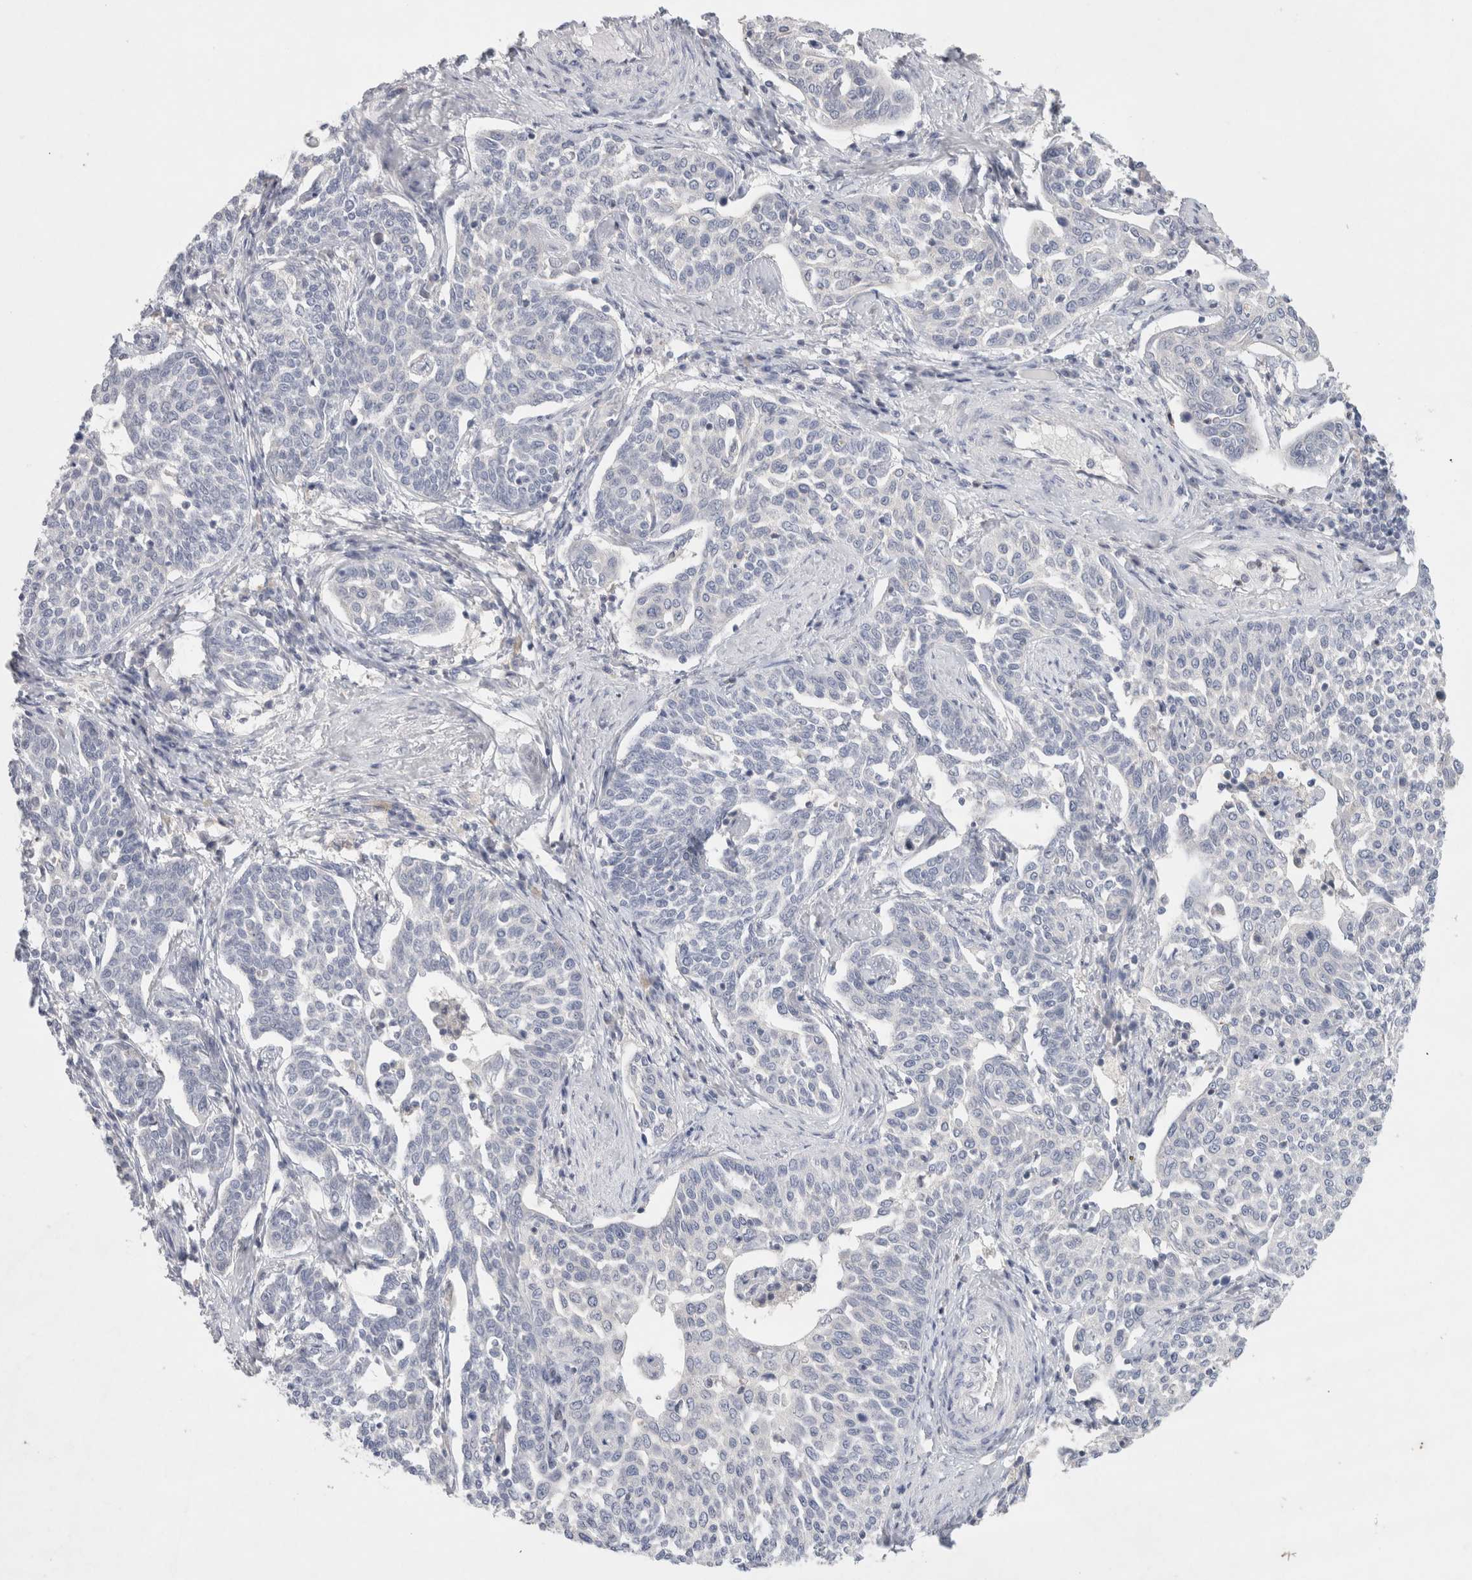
{"staining": {"intensity": "negative", "quantity": "none", "location": "none"}, "tissue": "cervical cancer", "cell_type": "Tumor cells", "image_type": "cancer", "snomed": [{"axis": "morphology", "description": "Squamous cell carcinoma, NOS"}, {"axis": "topography", "description": "Cervix"}], "caption": "Protein analysis of cervical squamous cell carcinoma exhibits no significant positivity in tumor cells.", "gene": "MPP2", "patient": {"sex": "female", "age": 34}}